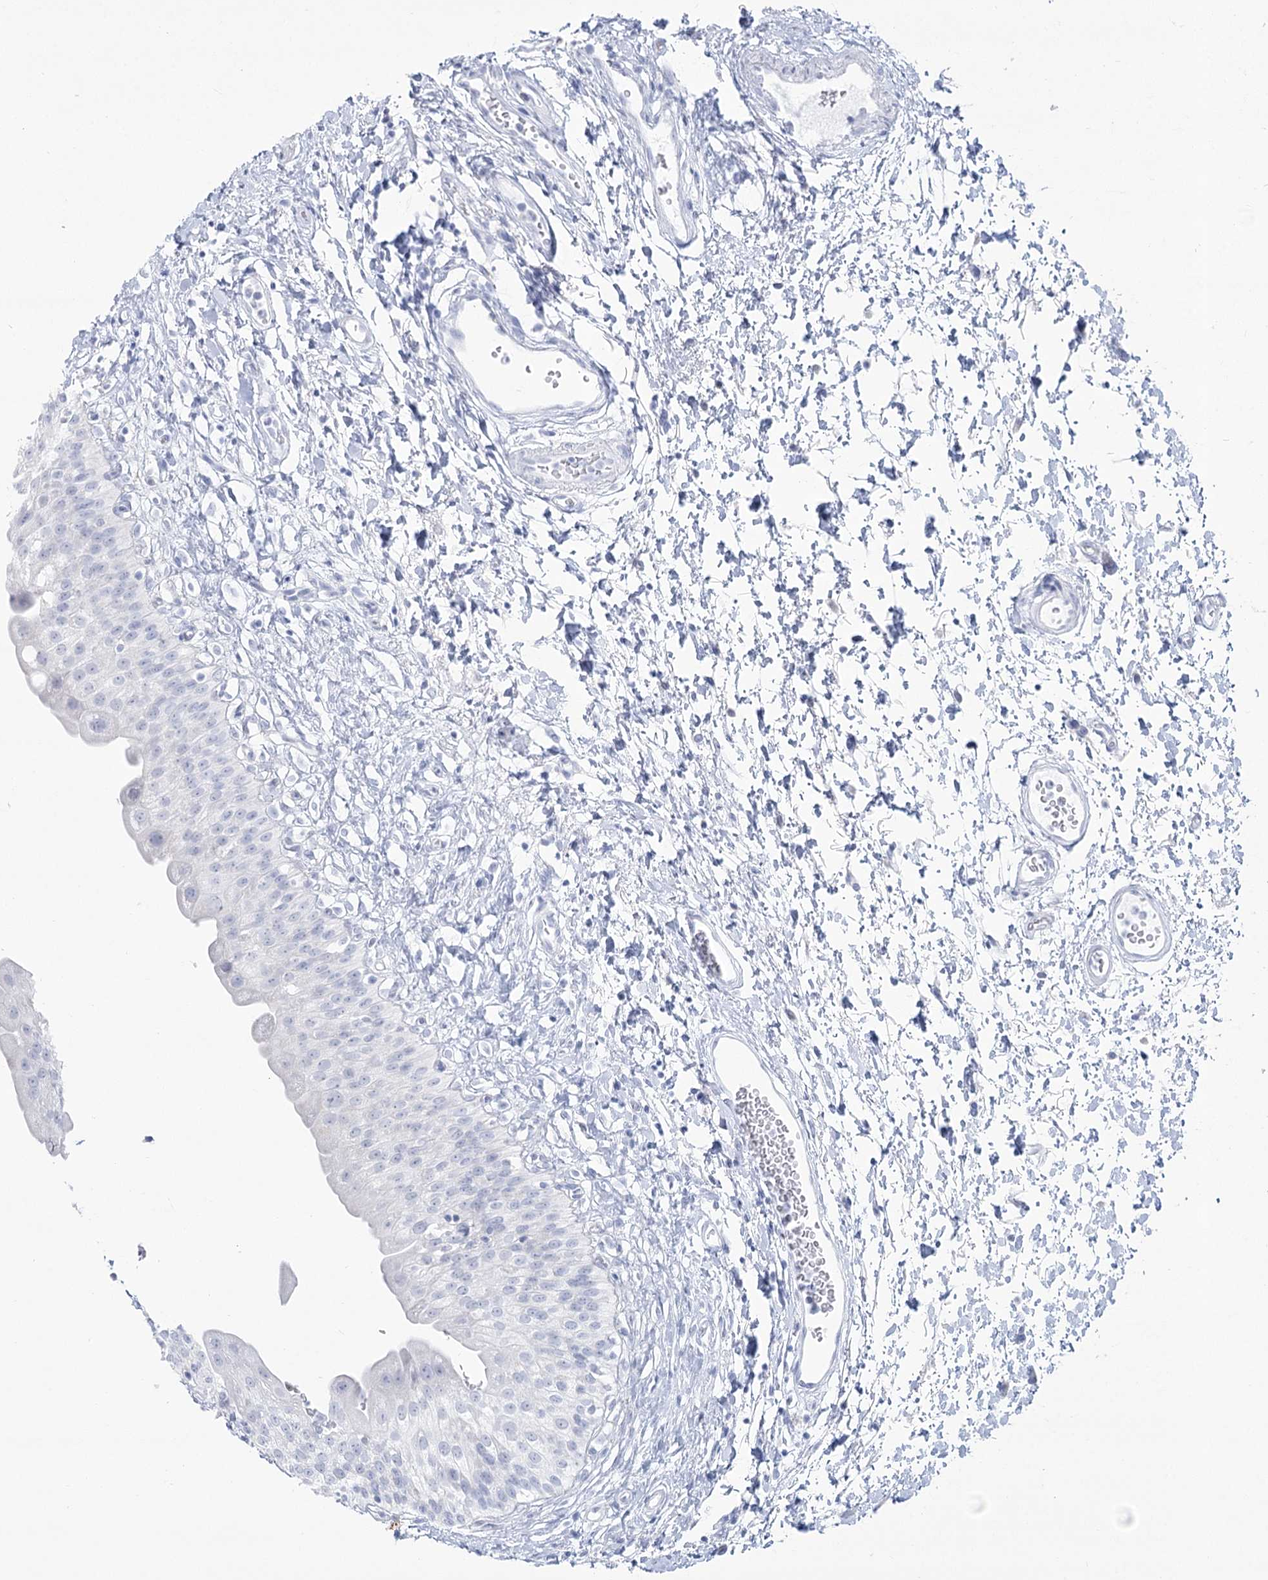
{"staining": {"intensity": "negative", "quantity": "none", "location": "none"}, "tissue": "urinary bladder", "cell_type": "Urothelial cells", "image_type": "normal", "snomed": [{"axis": "morphology", "description": "Normal tissue, NOS"}, {"axis": "topography", "description": "Urinary bladder"}], "caption": "DAB immunohistochemical staining of benign human urinary bladder demonstrates no significant expression in urothelial cells.", "gene": "ZNF843", "patient": {"sex": "male", "age": 51}}